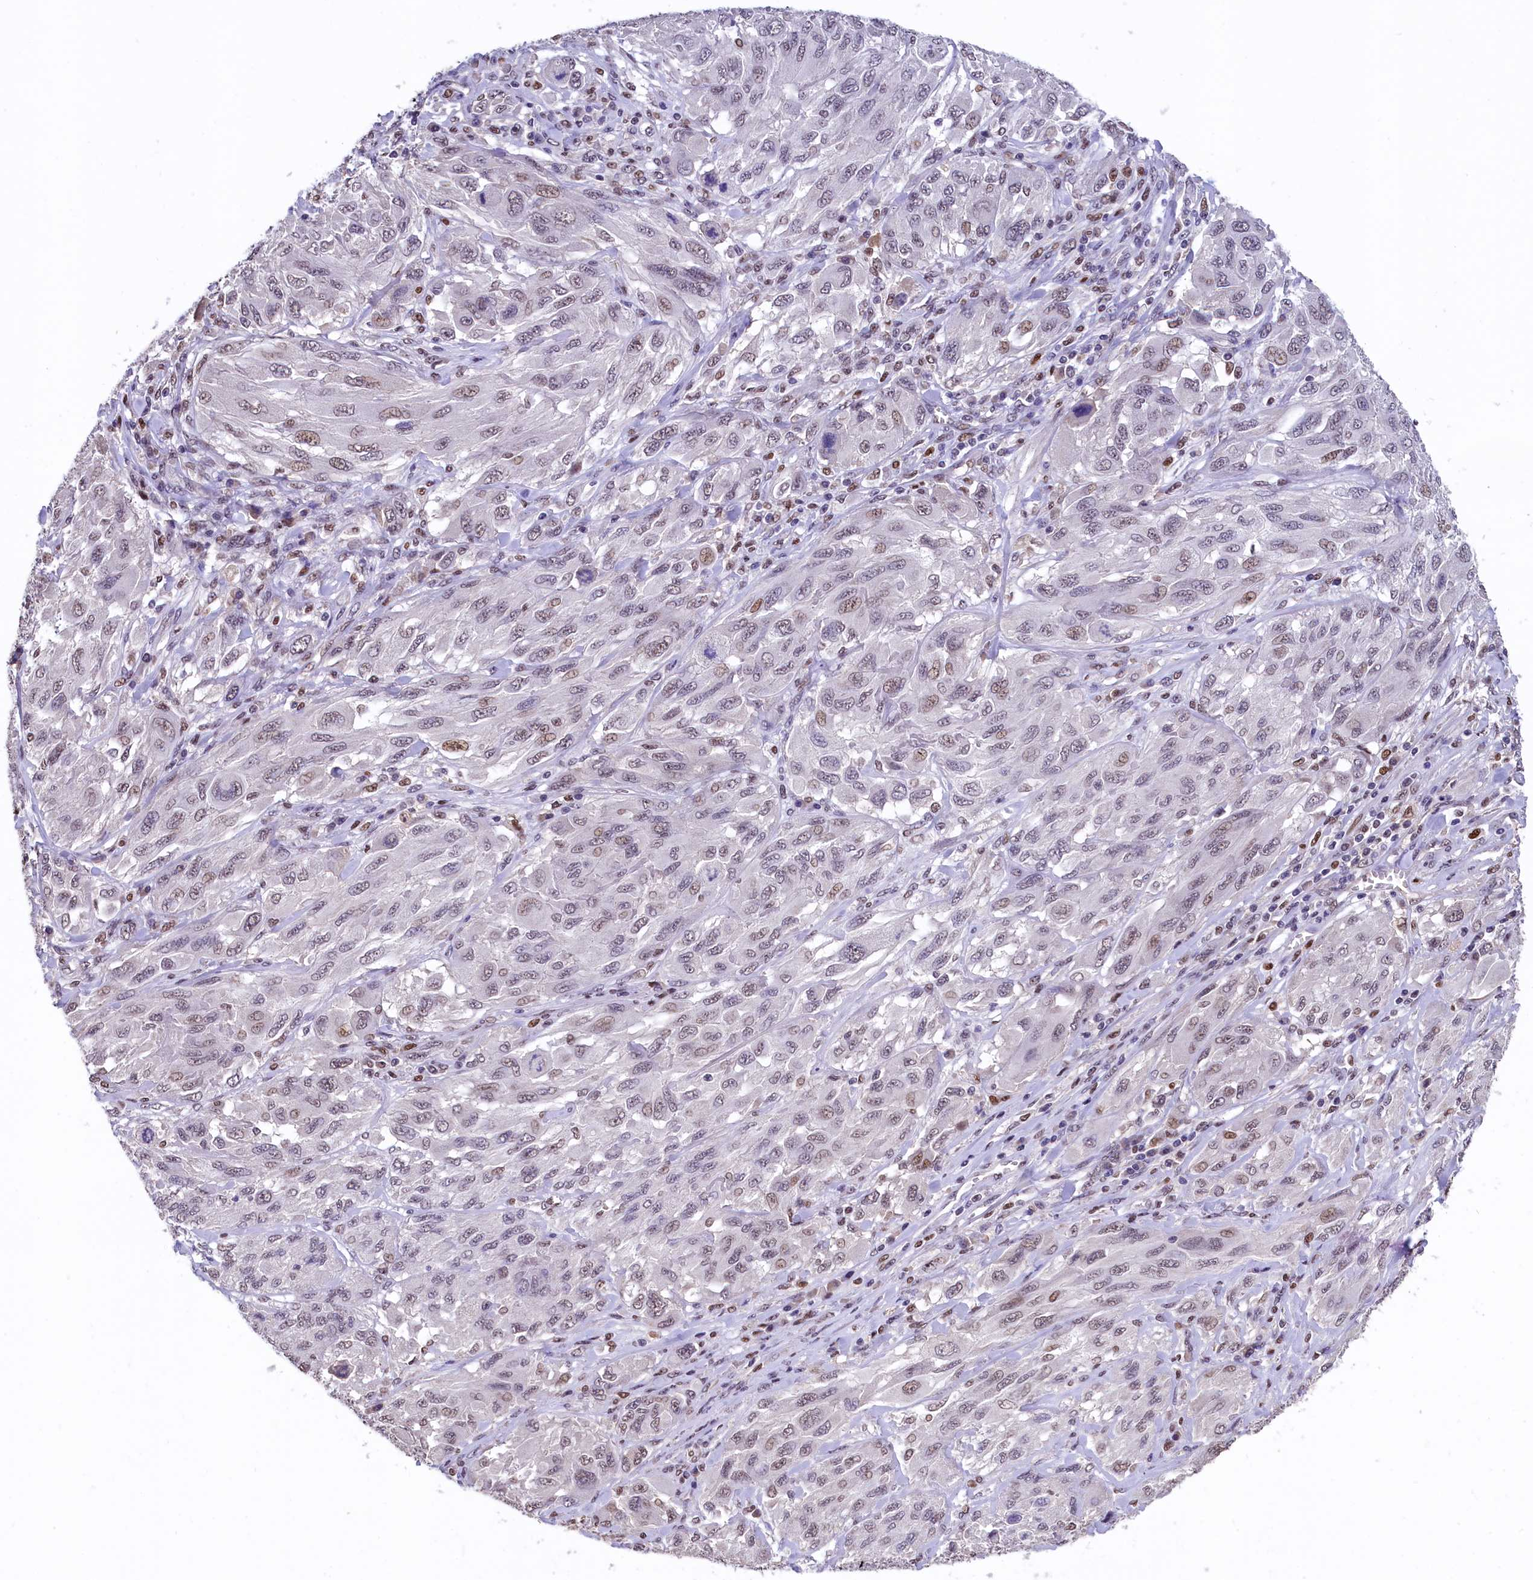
{"staining": {"intensity": "weak", "quantity": "25%-75%", "location": "nuclear"}, "tissue": "melanoma", "cell_type": "Tumor cells", "image_type": "cancer", "snomed": [{"axis": "morphology", "description": "Malignant melanoma, NOS"}, {"axis": "topography", "description": "Skin"}], "caption": "Immunohistochemistry (IHC) of human melanoma exhibits low levels of weak nuclear expression in about 25%-75% of tumor cells.", "gene": "HECTD4", "patient": {"sex": "female", "age": 91}}